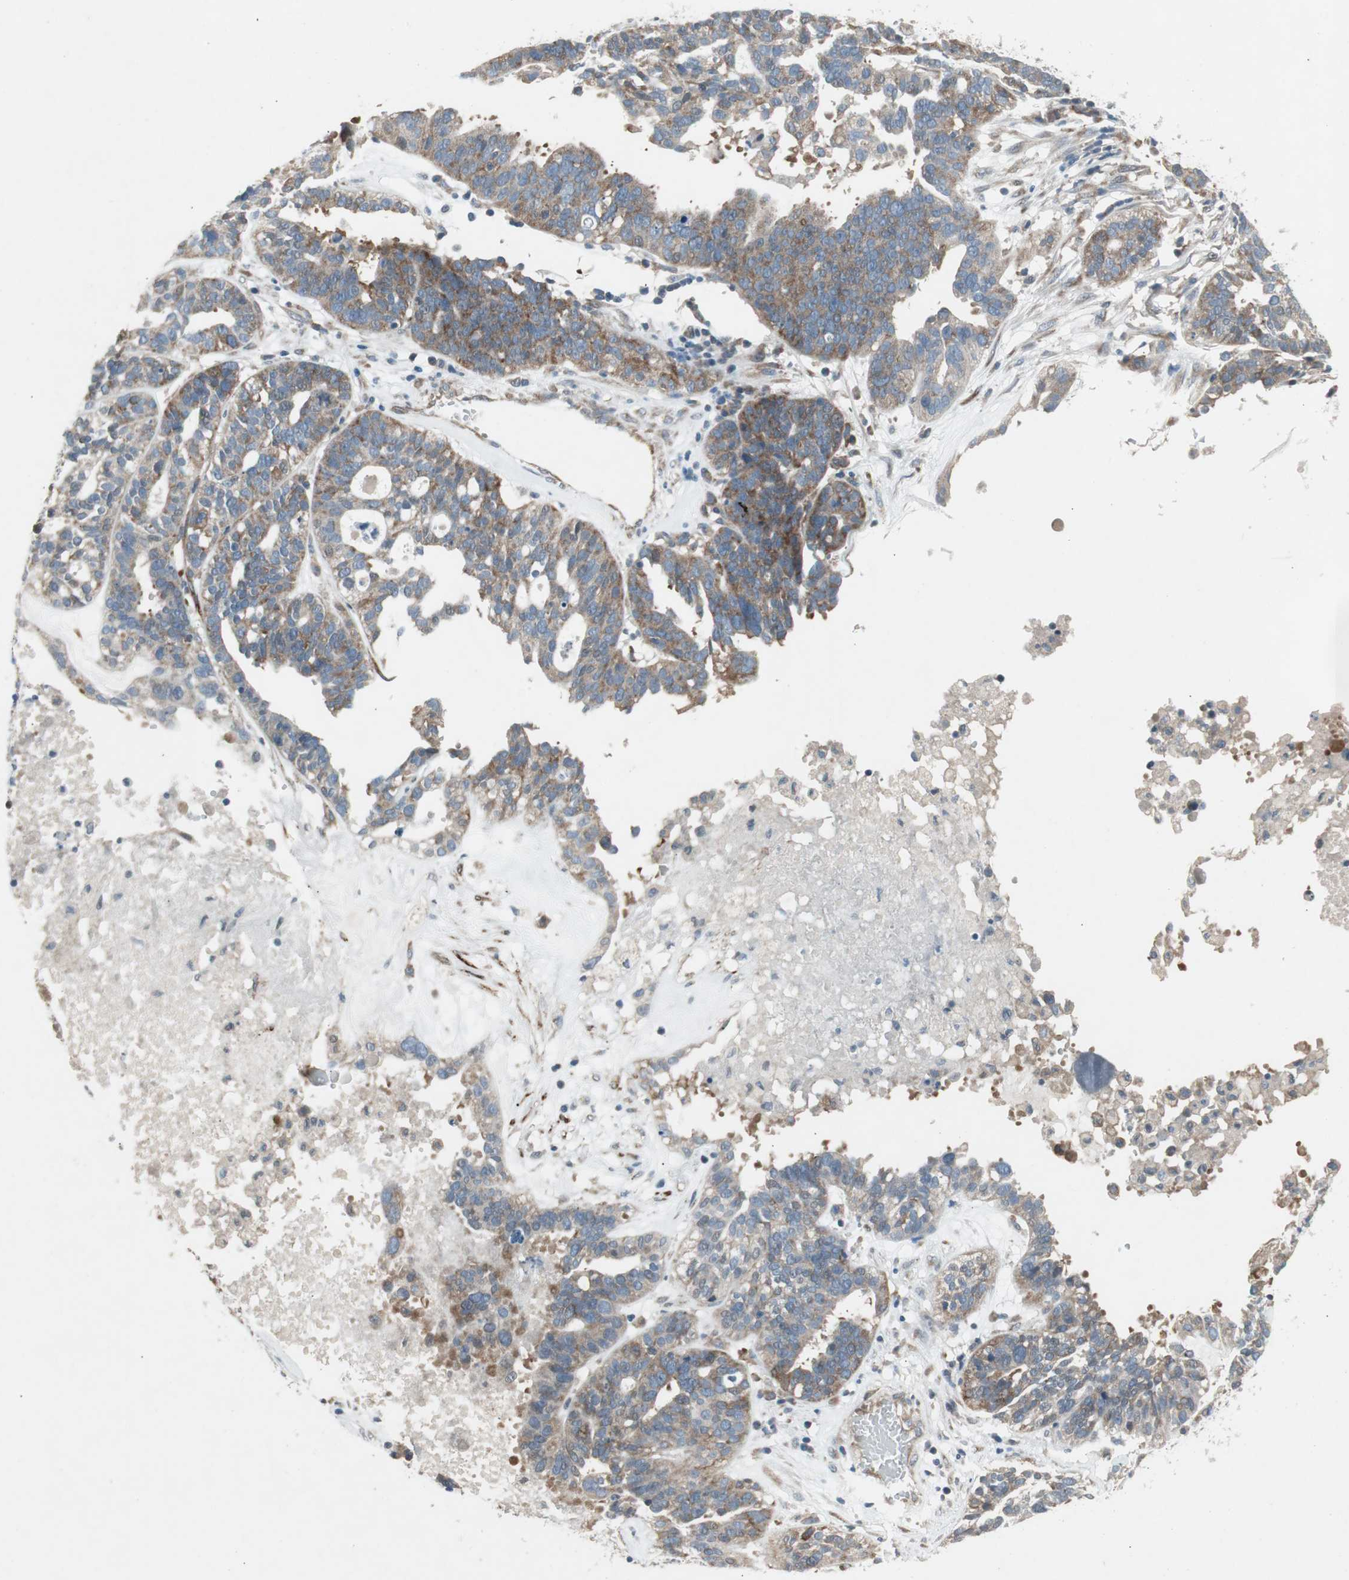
{"staining": {"intensity": "moderate", "quantity": ">75%", "location": "cytoplasmic/membranous"}, "tissue": "ovarian cancer", "cell_type": "Tumor cells", "image_type": "cancer", "snomed": [{"axis": "morphology", "description": "Cystadenocarcinoma, serous, NOS"}, {"axis": "topography", "description": "Ovary"}], "caption": "This is a histology image of immunohistochemistry (IHC) staining of ovarian cancer, which shows moderate positivity in the cytoplasmic/membranous of tumor cells.", "gene": "PANK2", "patient": {"sex": "female", "age": 59}}